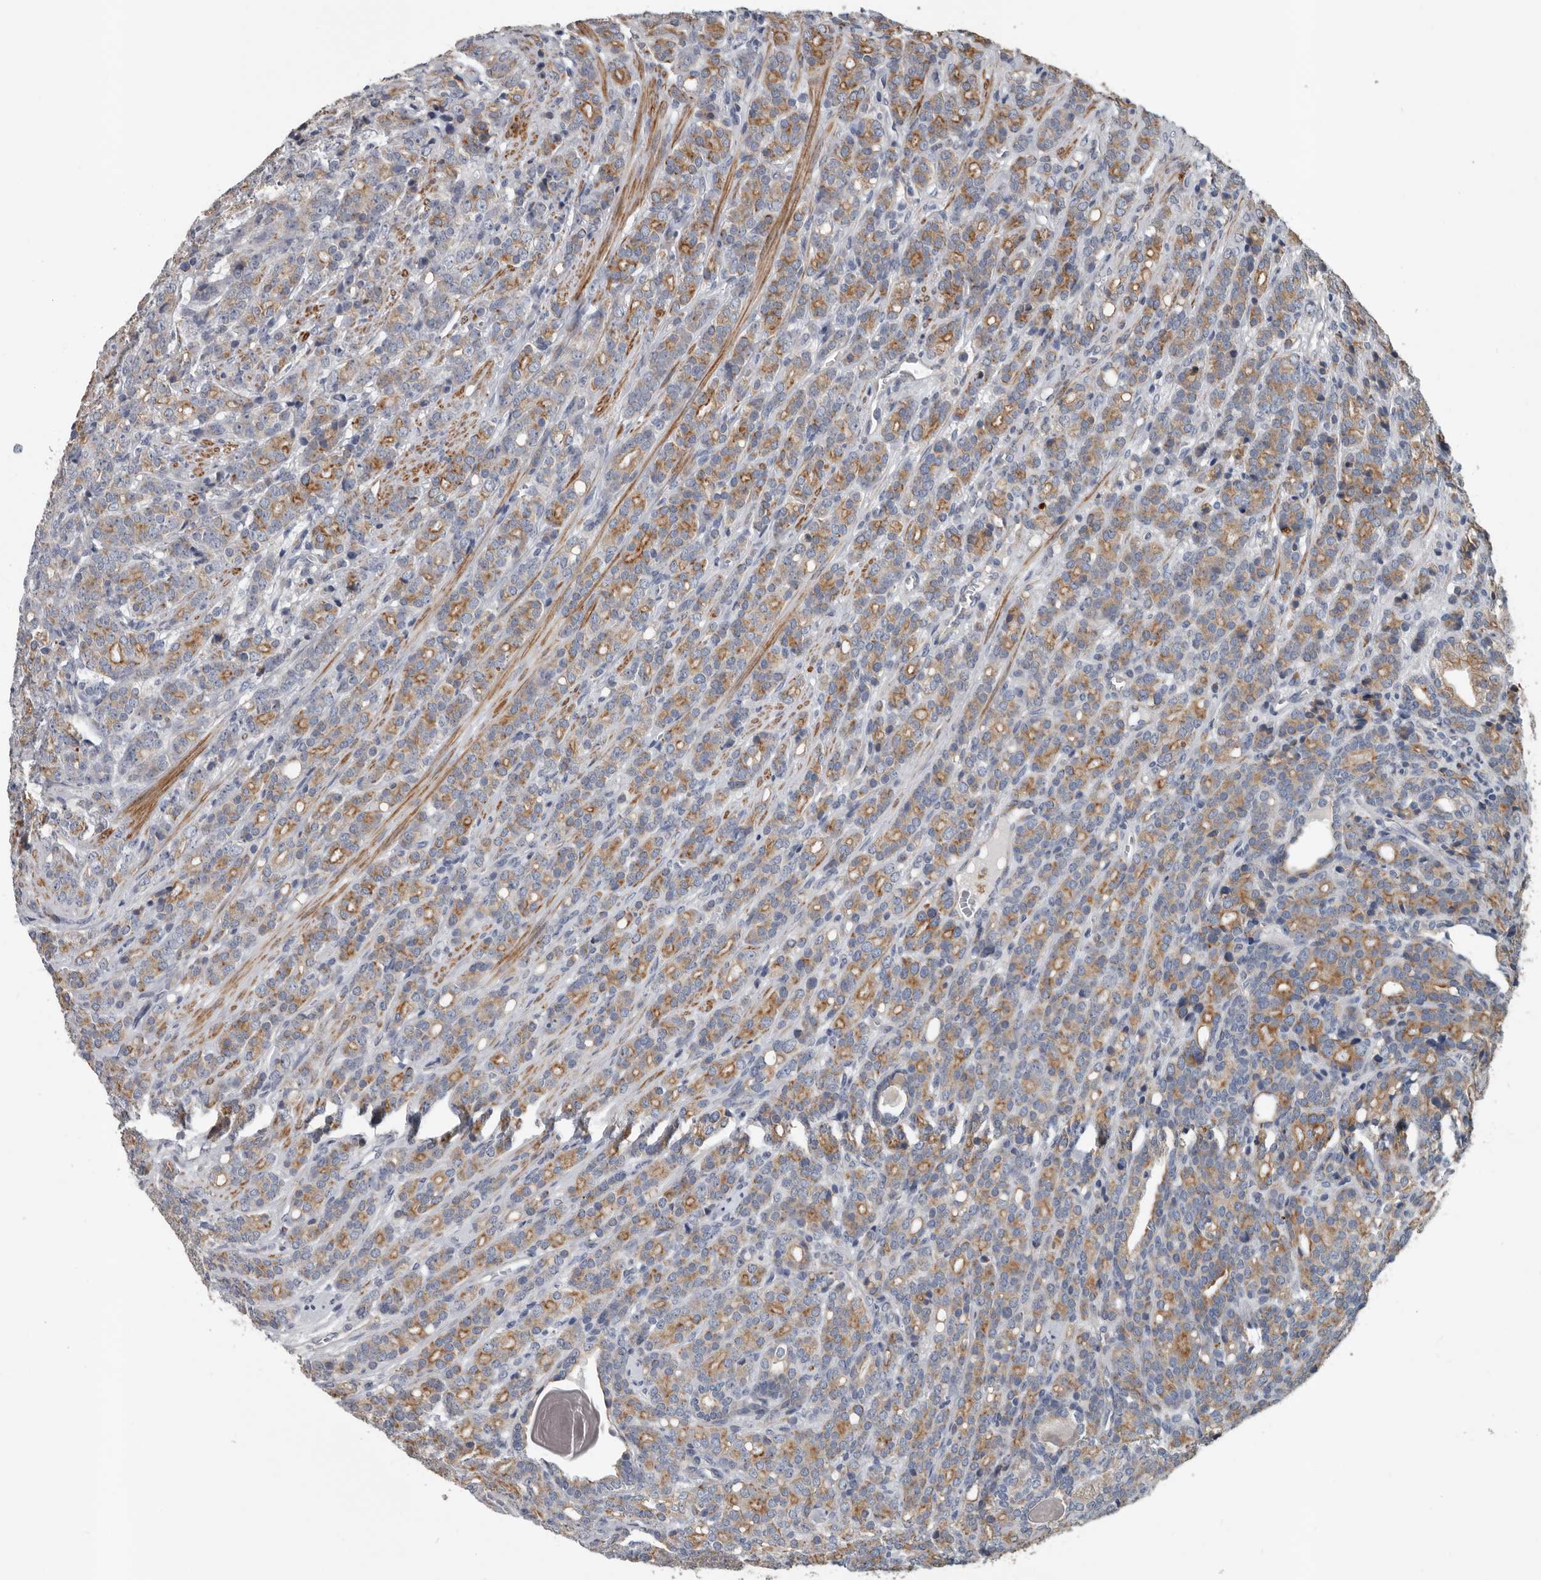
{"staining": {"intensity": "moderate", "quantity": "25%-75%", "location": "cytoplasmic/membranous"}, "tissue": "prostate cancer", "cell_type": "Tumor cells", "image_type": "cancer", "snomed": [{"axis": "morphology", "description": "Adenocarcinoma, High grade"}, {"axis": "topography", "description": "Prostate"}], "caption": "An image showing moderate cytoplasmic/membranous expression in approximately 25%-75% of tumor cells in prostate high-grade adenocarcinoma, as visualized by brown immunohistochemical staining.", "gene": "DPY19L4", "patient": {"sex": "male", "age": 62}}